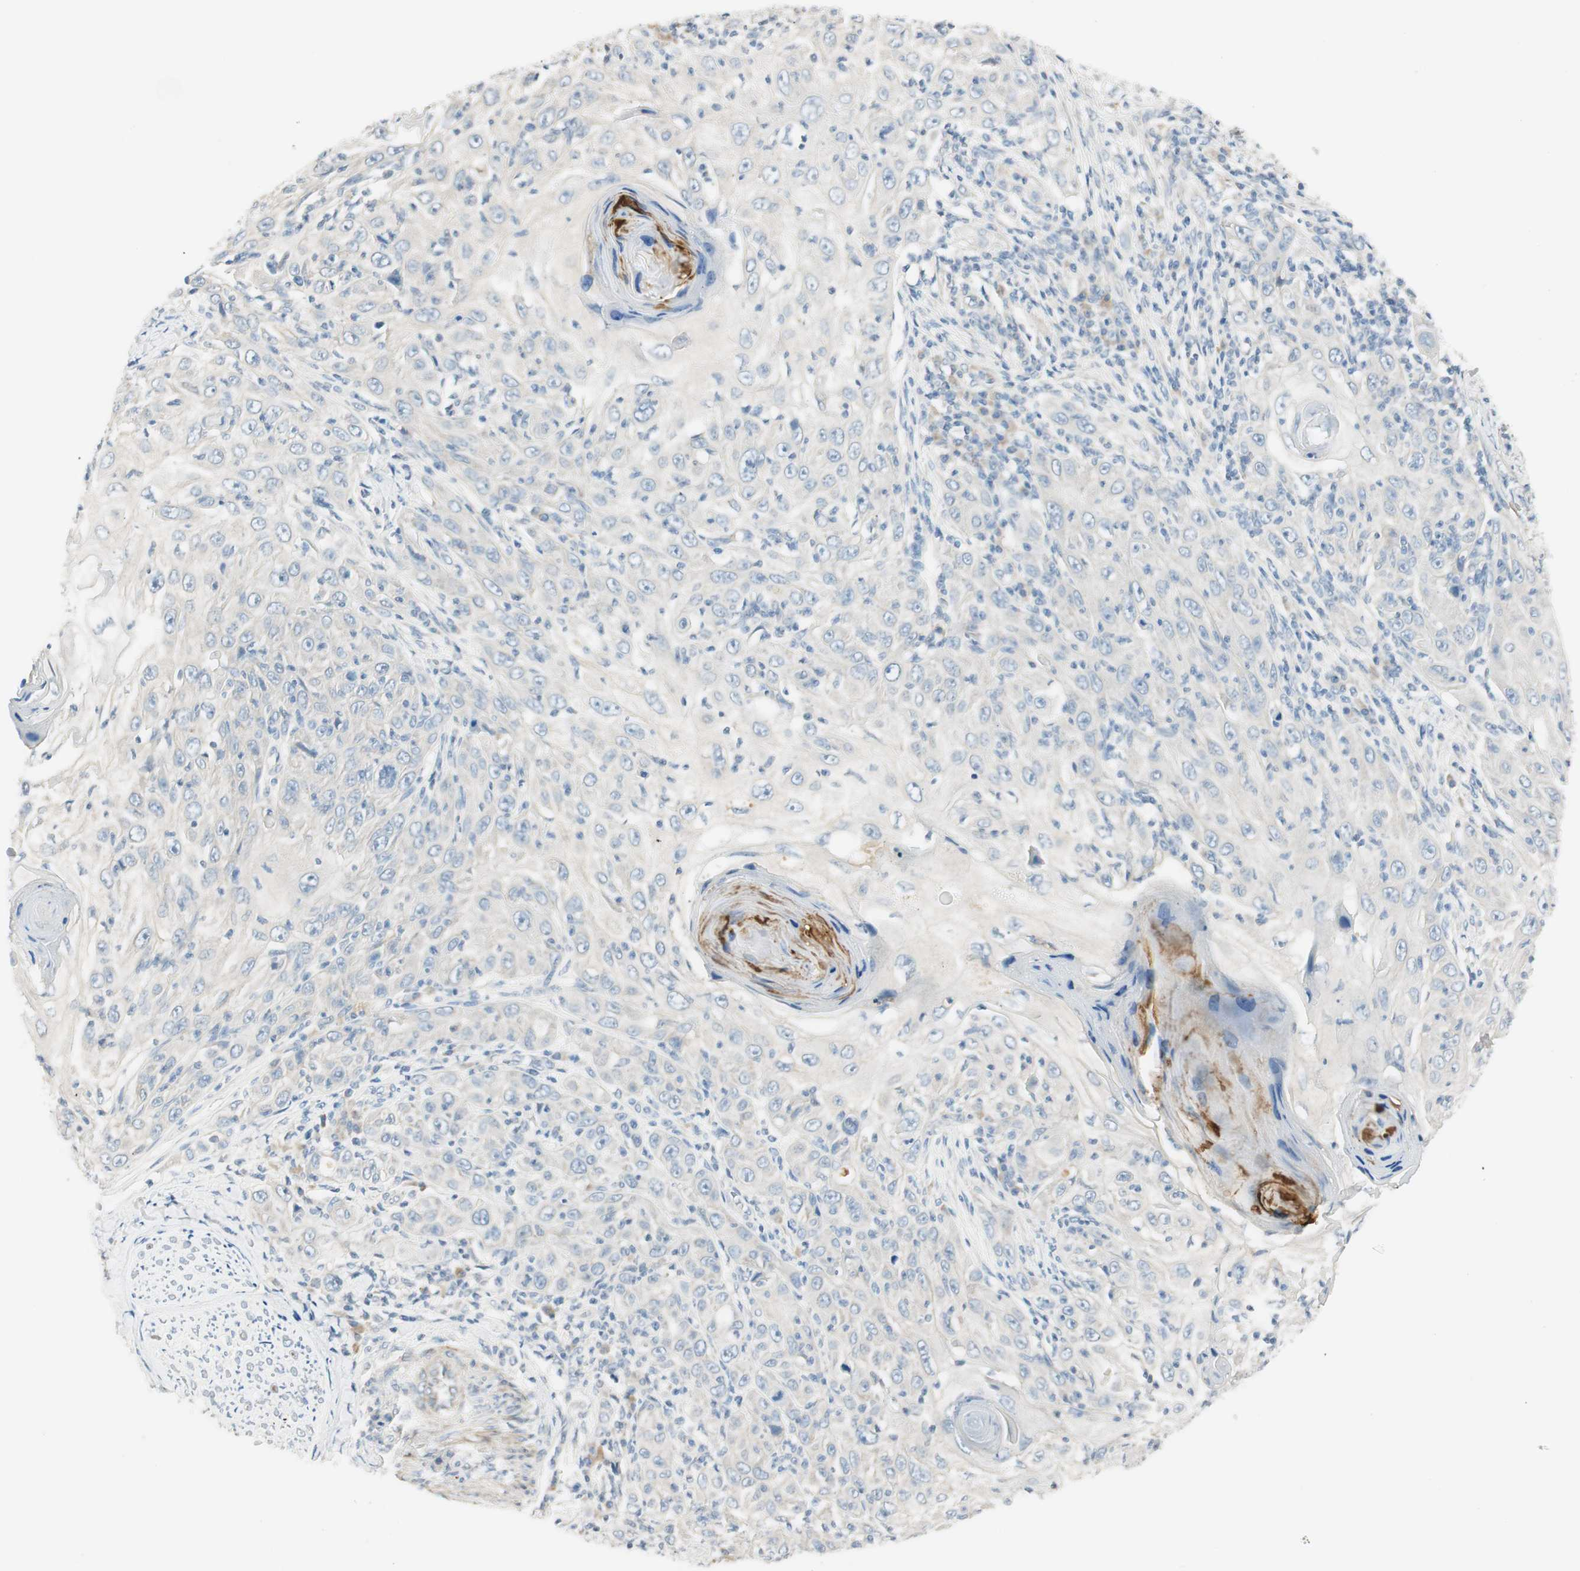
{"staining": {"intensity": "negative", "quantity": "none", "location": "none"}, "tissue": "skin cancer", "cell_type": "Tumor cells", "image_type": "cancer", "snomed": [{"axis": "morphology", "description": "Squamous cell carcinoma, NOS"}, {"axis": "topography", "description": "Skin"}], "caption": "Tumor cells show no significant expression in skin squamous cell carcinoma. (Brightfield microscopy of DAB (3,3'-diaminobenzidine) IHC at high magnification).", "gene": "TACR3", "patient": {"sex": "female", "age": 88}}